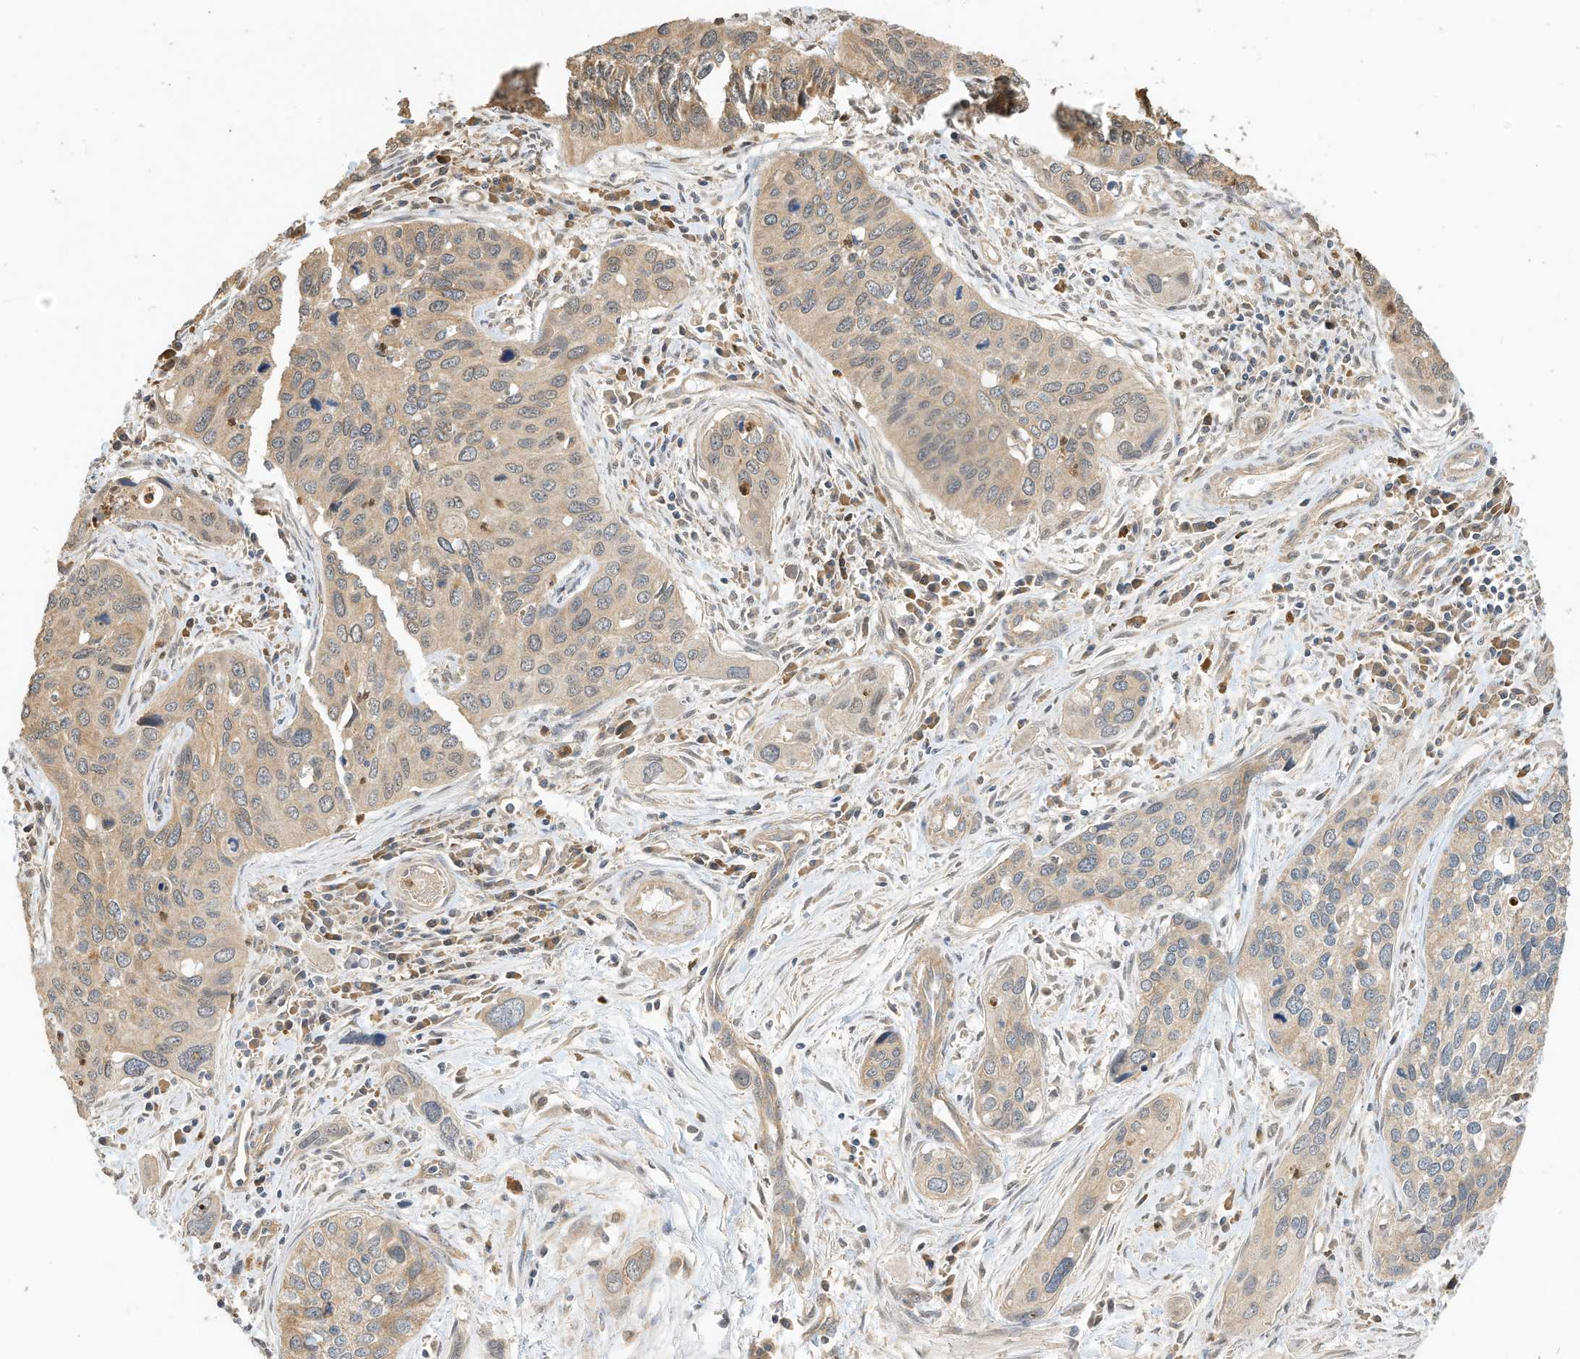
{"staining": {"intensity": "weak", "quantity": ">75%", "location": "cytoplasmic/membranous"}, "tissue": "cervical cancer", "cell_type": "Tumor cells", "image_type": "cancer", "snomed": [{"axis": "morphology", "description": "Squamous cell carcinoma, NOS"}, {"axis": "topography", "description": "Cervix"}], "caption": "A brown stain shows weak cytoplasmic/membranous staining of a protein in human cervical squamous cell carcinoma tumor cells.", "gene": "OFD1", "patient": {"sex": "female", "age": 55}}